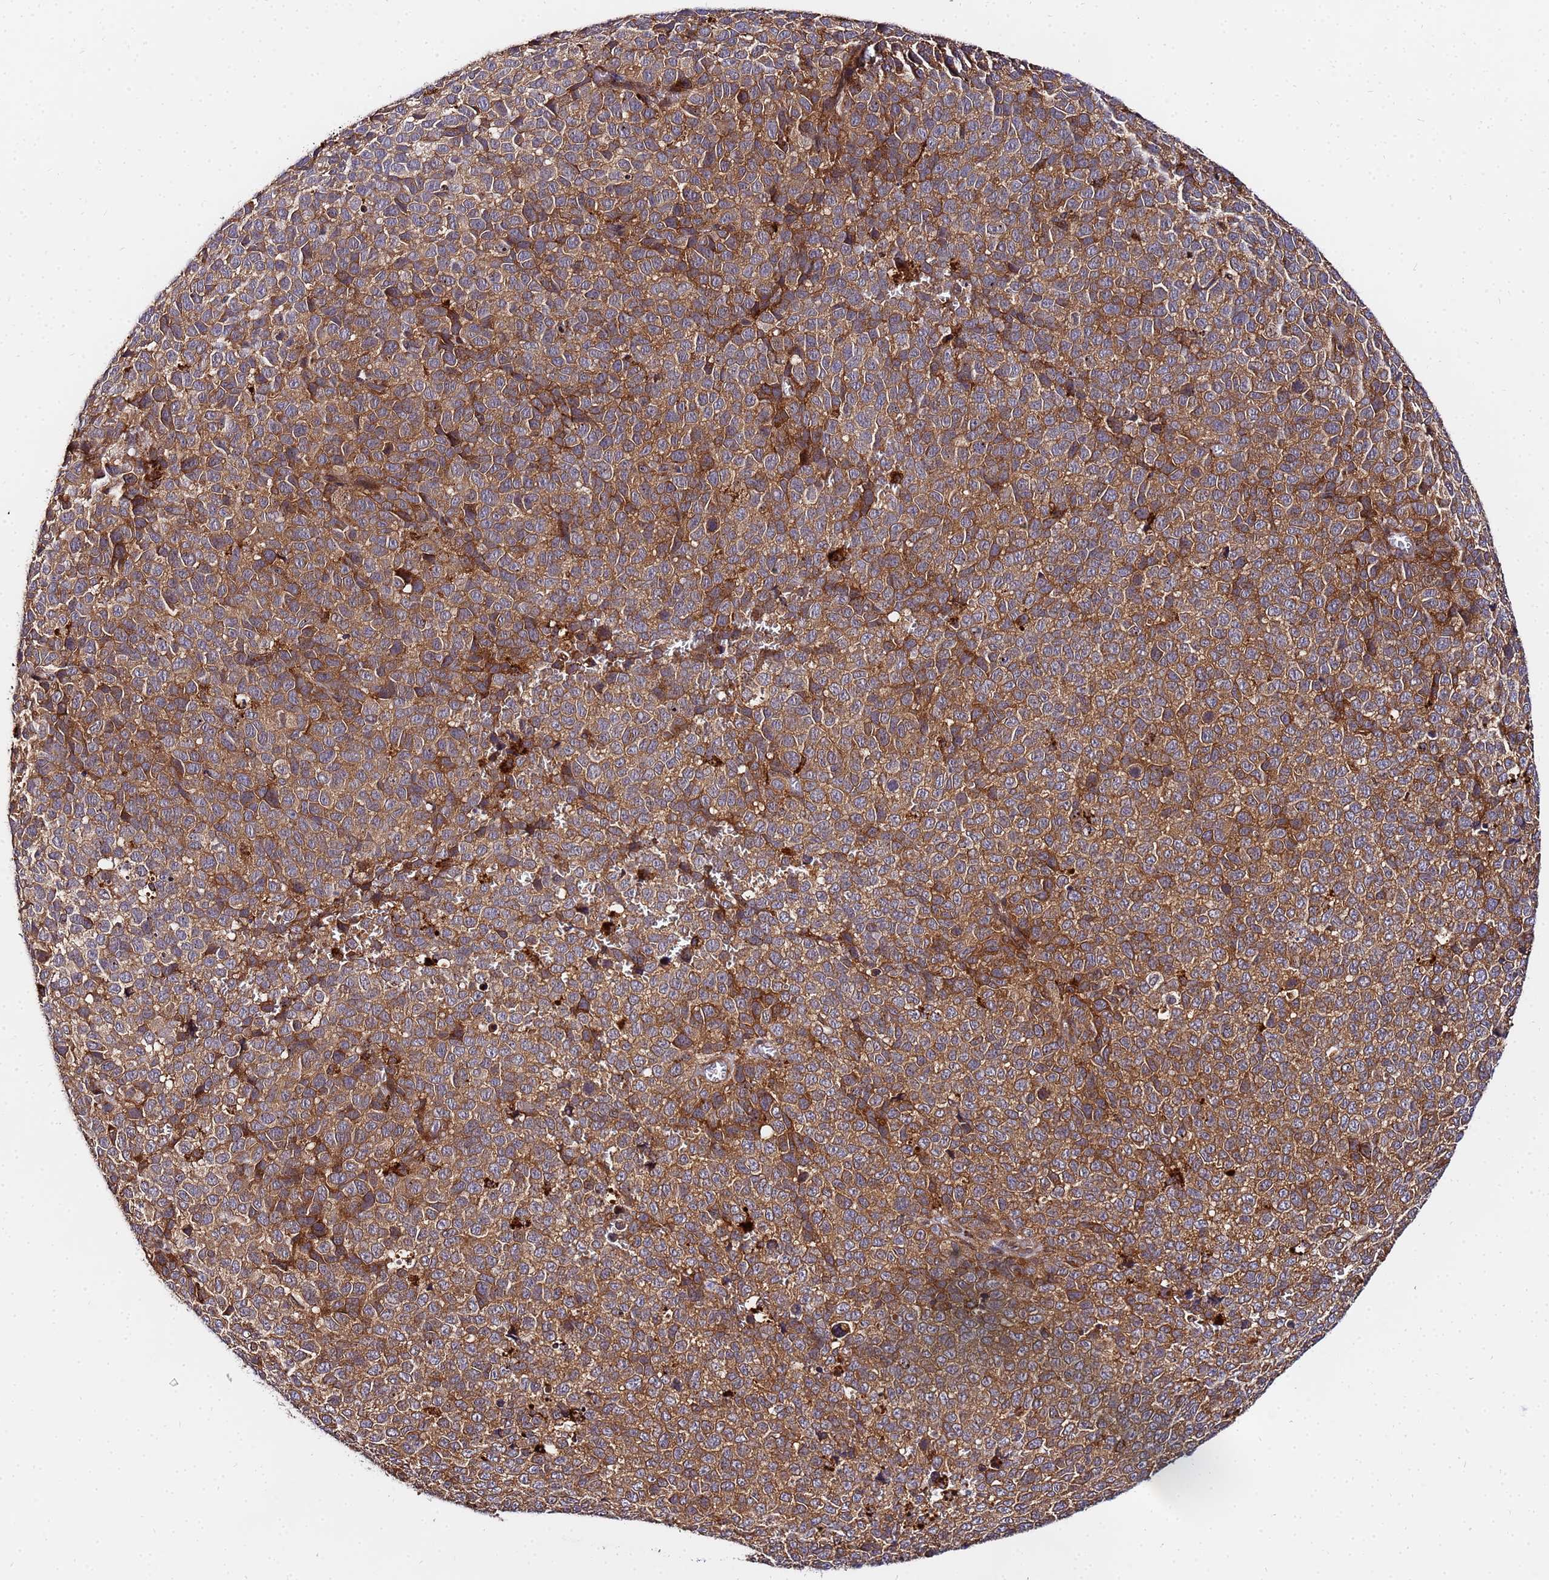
{"staining": {"intensity": "moderate", "quantity": ">75%", "location": "cytoplasmic/membranous"}, "tissue": "melanoma", "cell_type": "Tumor cells", "image_type": "cancer", "snomed": [{"axis": "morphology", "description": "Malignant melanoma, NOS"}, {"axis": "topography", "description": "Nose, NOS"}], "caption": "Moderate cytoplasmic/membranous protein positivity is seen in approximately >75% of tumor cells in melanoma.", "gene": "UNC93B1", "patient": {"sex": "female", "age": 48}}